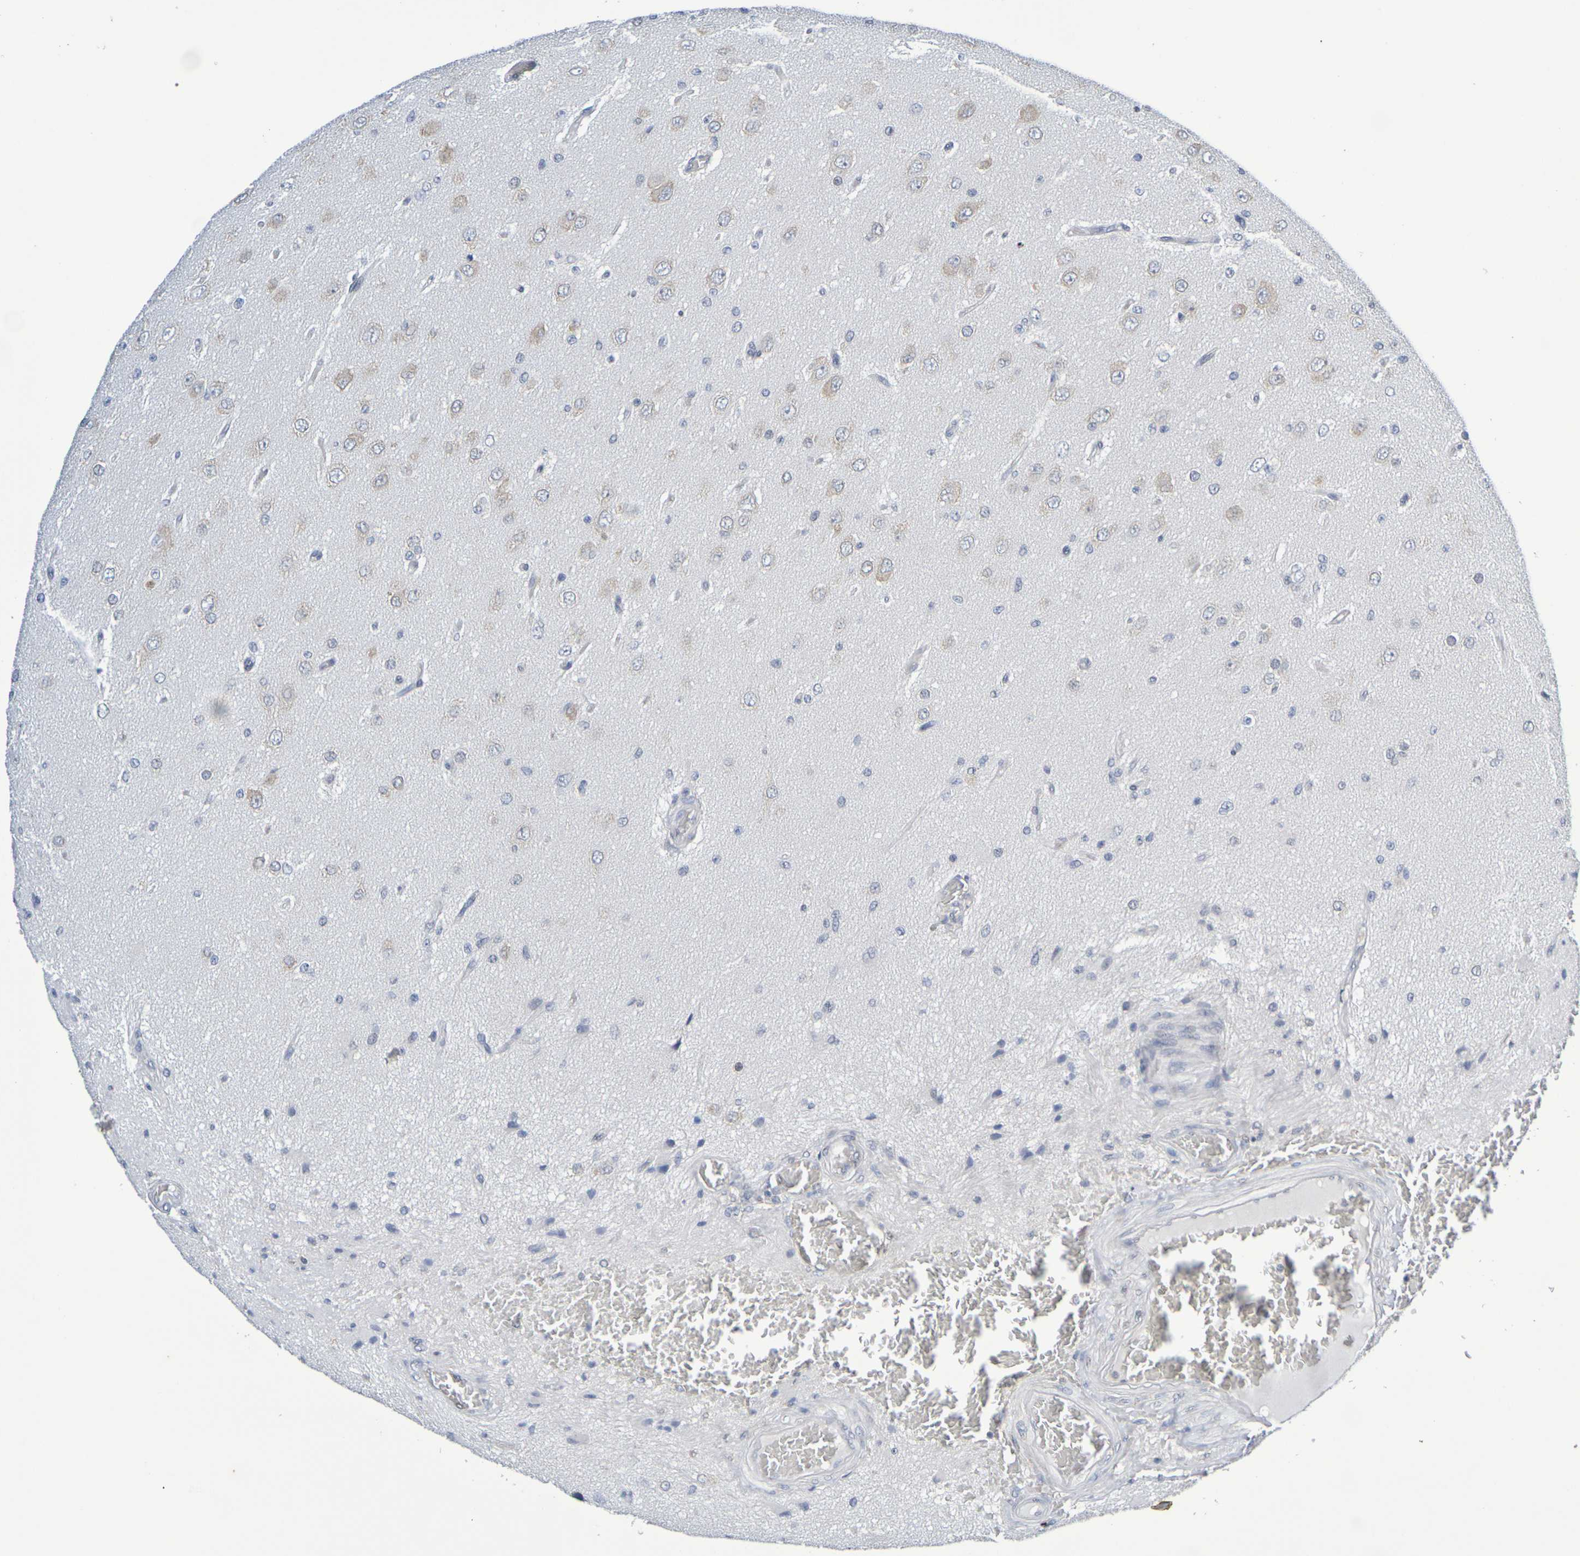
{"staining": {"intensity": "weak", "quantity": "<25%", "location": "cytoplasmic/membranous"}, "tissue": "glioma", "cell_type": "Tumor cells", "image_type": "cancer", "snomed": [{"axis": "morphology", "description": "Glioma, malignant, High grade"}, {"axis": "topography", "description": "pancreas cauda"}], "caption": "High-grade glioma (malignant) stained for a protein using immunohistochemistry (IHC) shows no expression tumor cells.", "gene": "CHRNB1", "patient": {"sex": "male", "age": 60}}